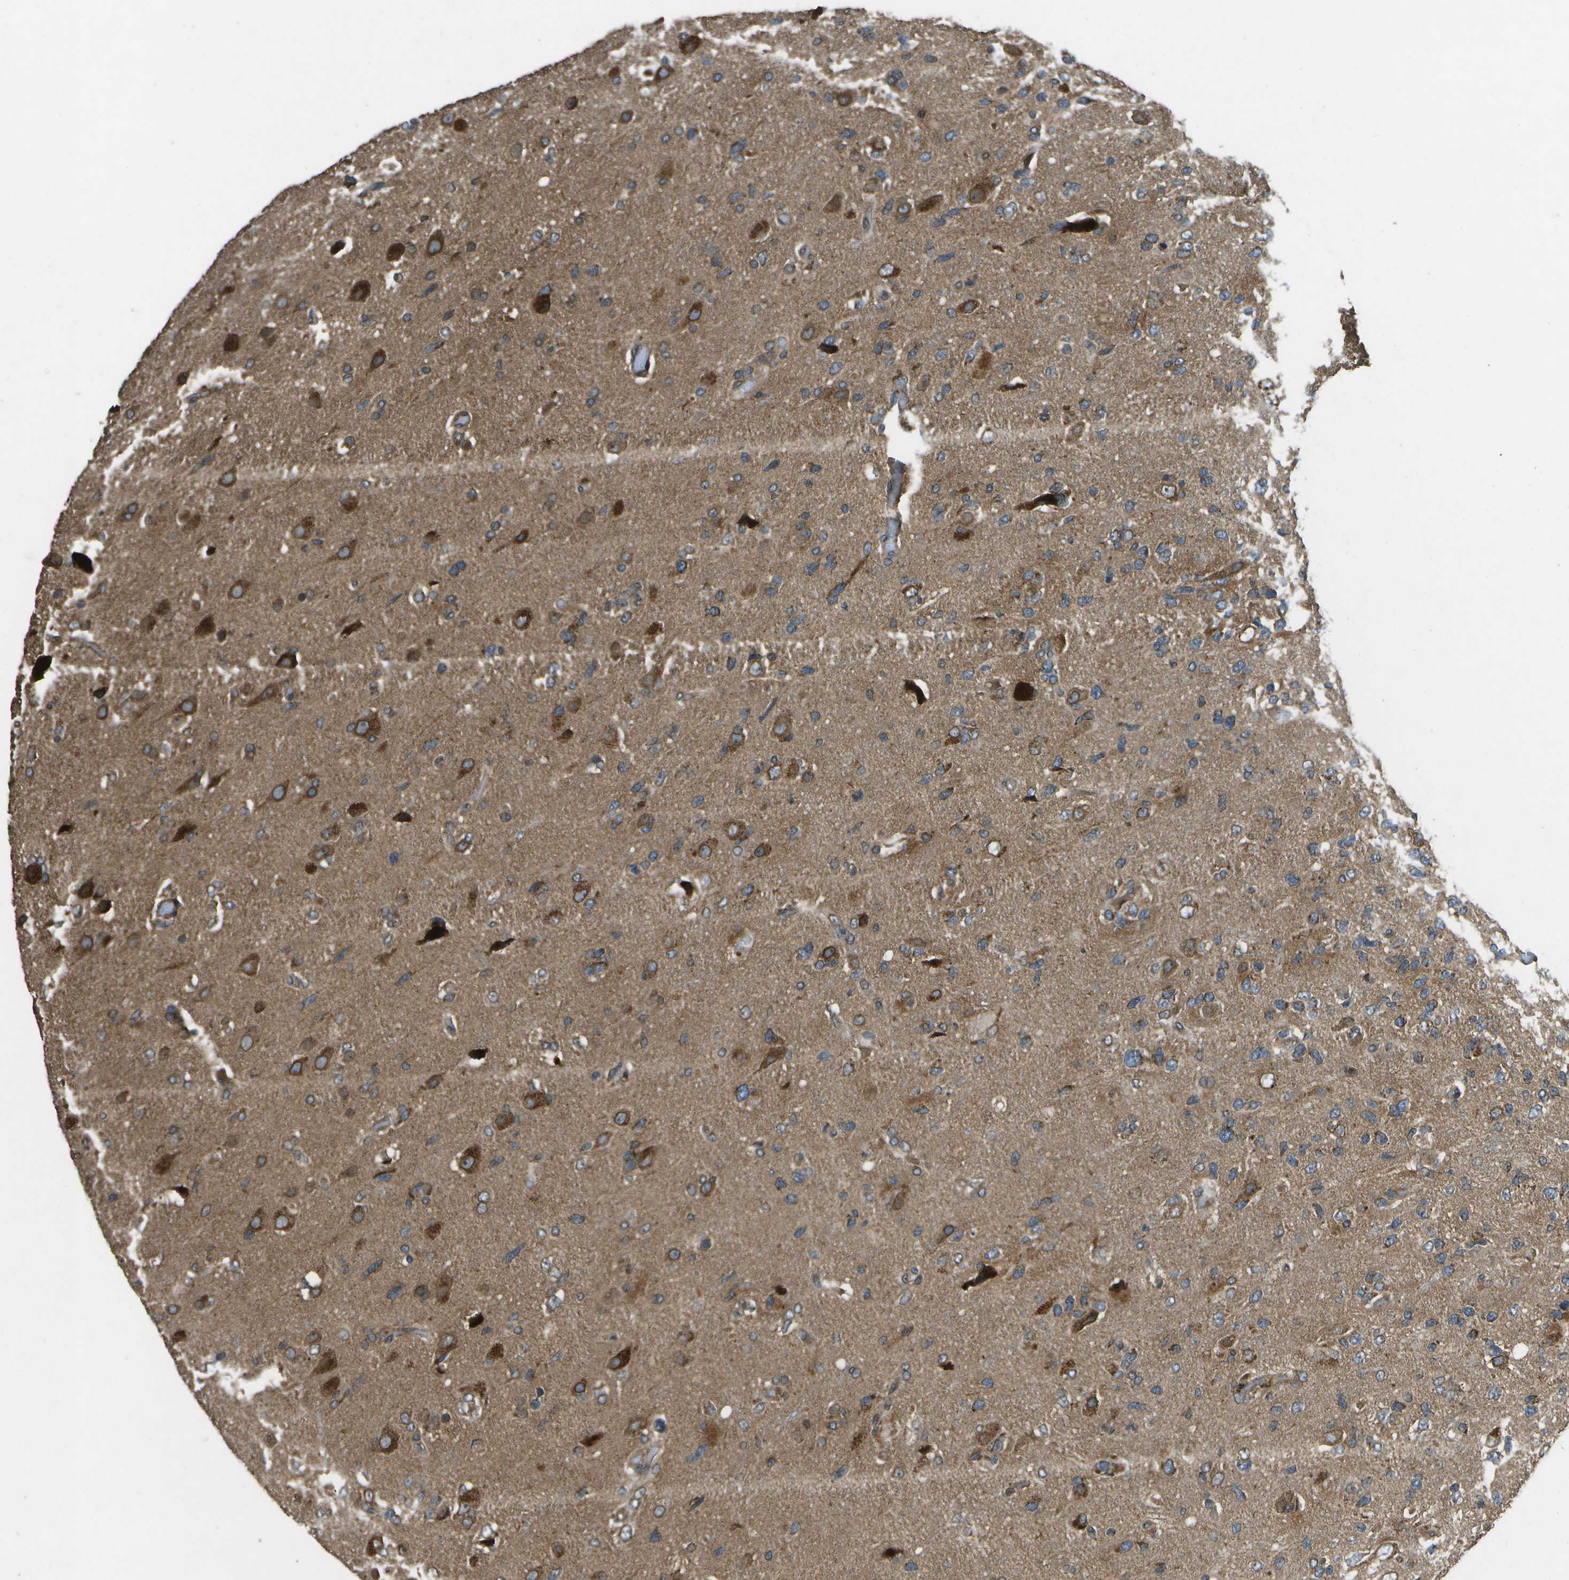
{"staining": {"intensity": "moderate", "quantity": ">75%", "location": "cytoplasmic/membranous"}, "tissue": "glioma", "cell_type": "Tumor cells", "image_type": "cancer", "snomed": [{"axis": "morphology", "description": "Glioma, malignant, High grade"}, {"axis": "topography", "description": "Brain"}], "caption": "Tumor cells show moderate cytoplasmic/membranous positivity in about >75% of cells in glioma.", "gene": "HFE", "patient": {"sex": "female", "age": 58}}